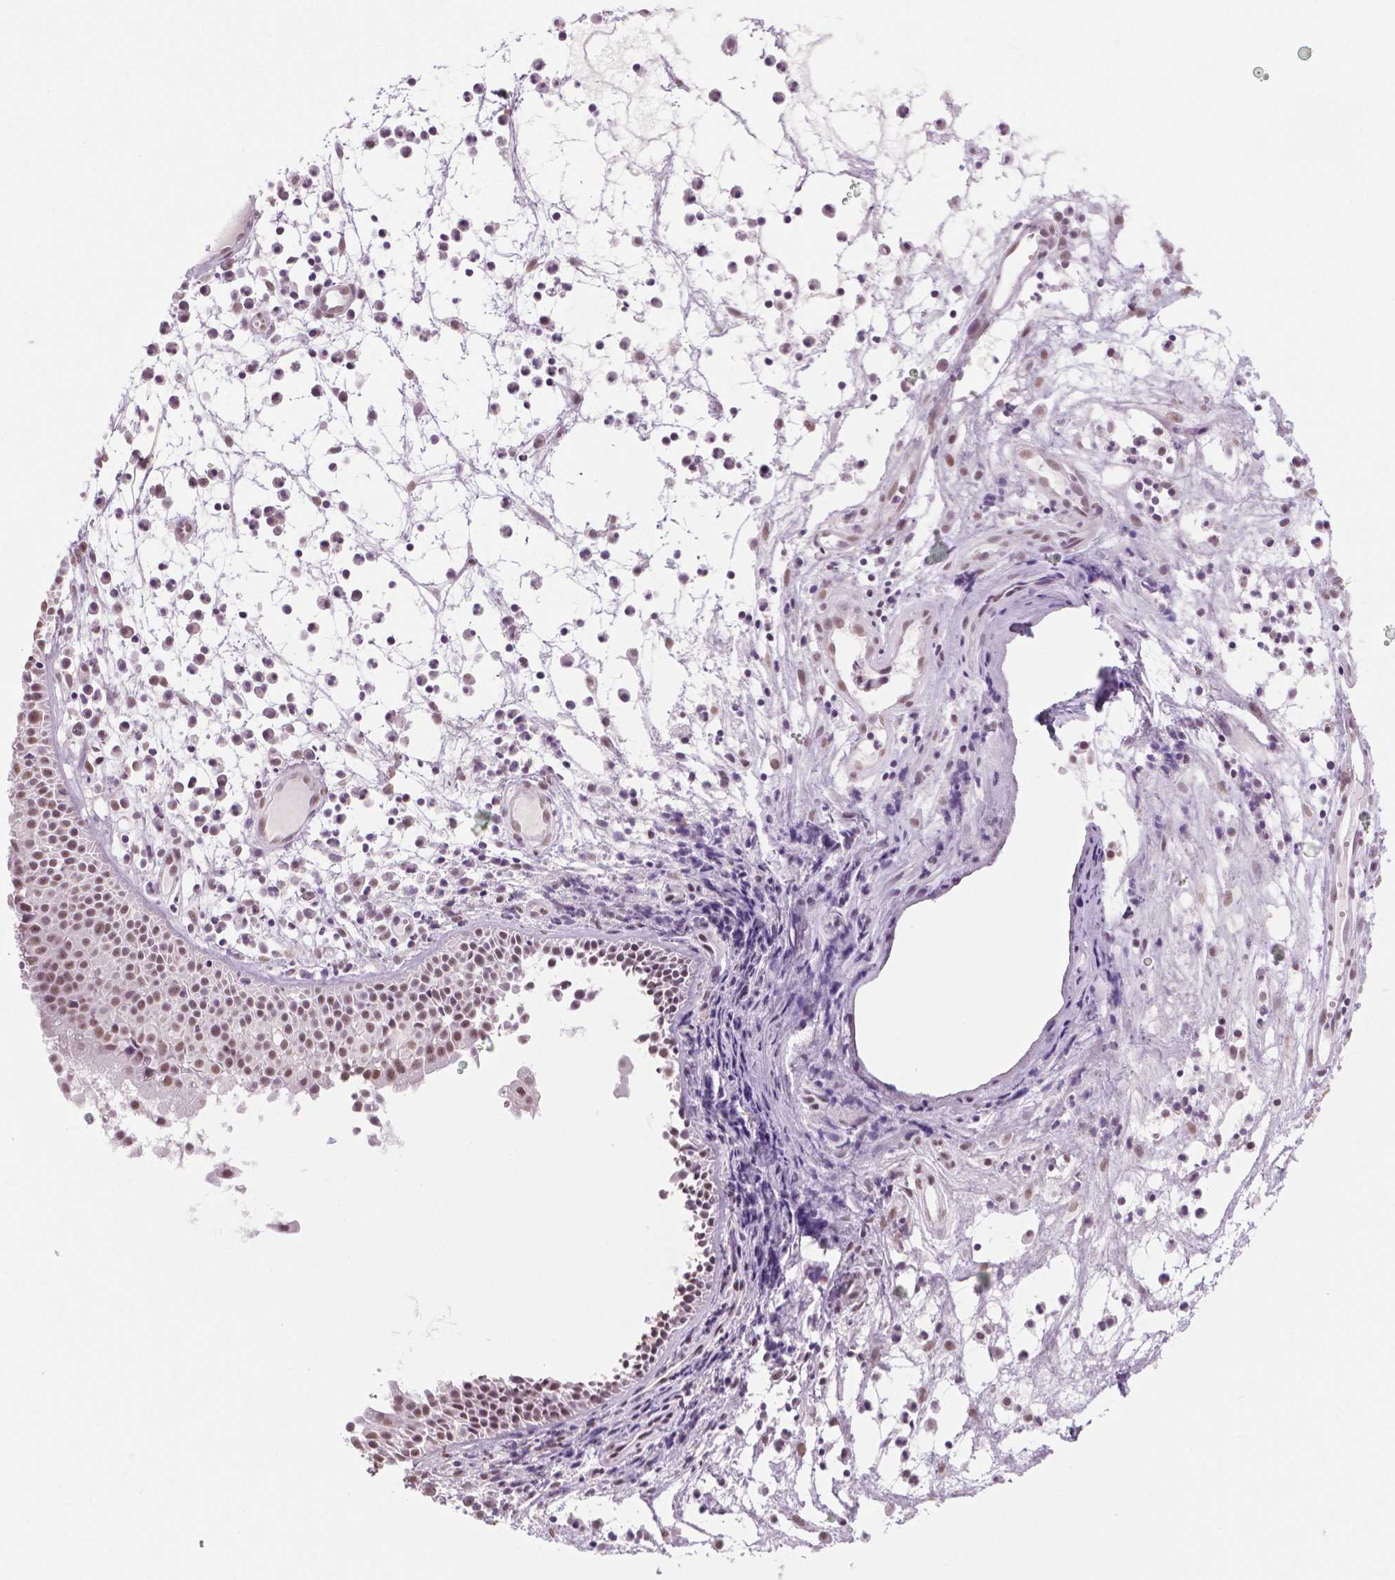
{"staining": {"intensity": "weak", "quantity": "25%-75%", "location": "nuclear"}, "tissue": "nasopharynx", "cell_type": "Respiratory epithelial cells", "image_type": "normal", "snomed": [{"axis": "morphology", "description": "Normal tissue, NOS"}, {"axis": "topography", "description": "Nasopharynx"}], "caption": "A brown stain highlights weak nuclear expression of a protein in respiratory epithelial cells of normal human nasopharynx.", "gene": "IGF2BP1", "patient": {"sex": "male", "age": 31}}